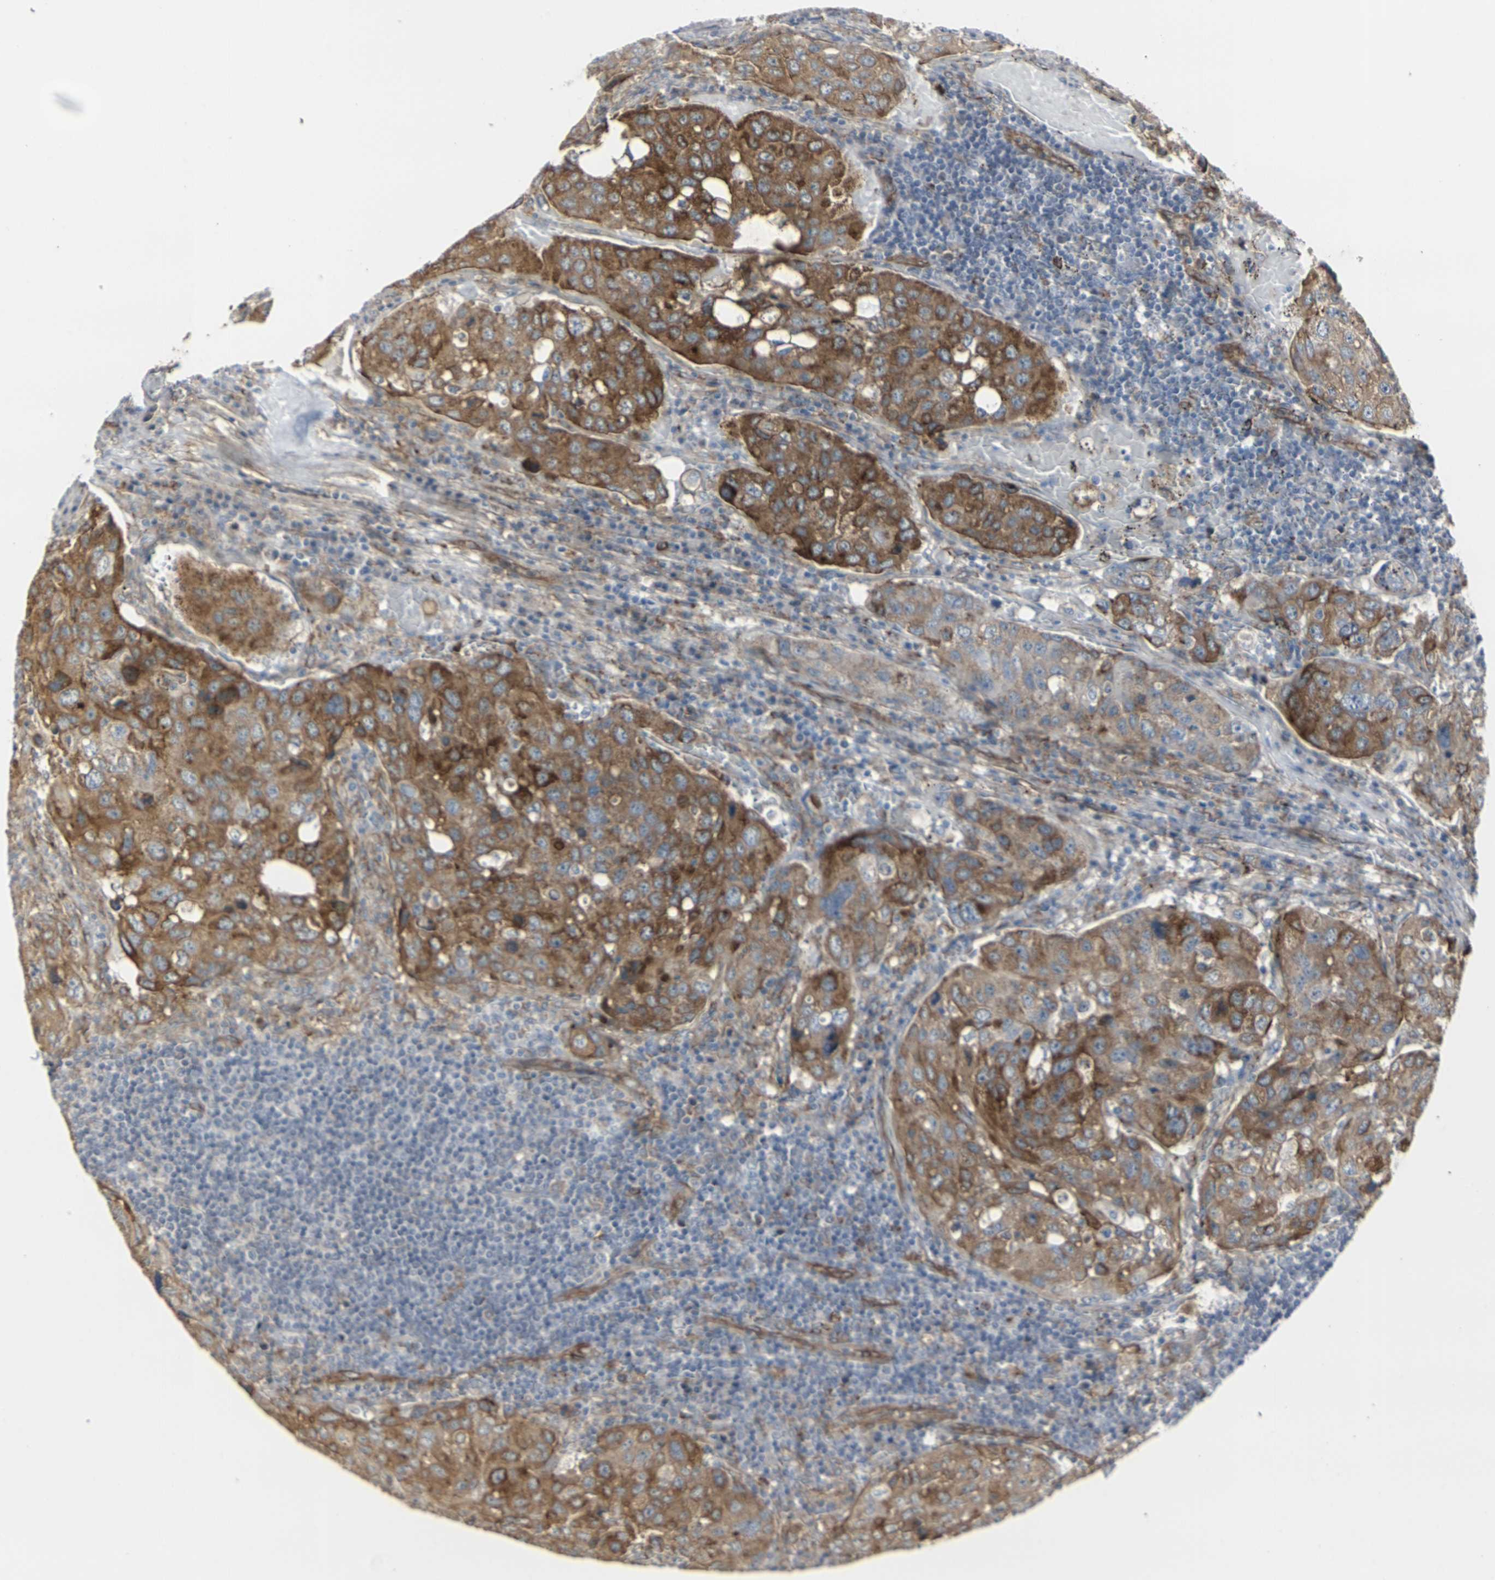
{"staining": {"intensity": "moderate", "quantity": ">75%", "location": "cytoplasmic/membranous"}, "tissue": "urothelial cancer", "cell_type": "Tumor cells", "image_type": "cancer", "snomed": [{"axis": "morphology", "description": "Urothelial carcinoma, High grade"}, {"axis": "topography", "description": "Lymph node"}, {"axis": "topography", "description": "Urinary bladder"}], "caption": "A brown stain highlights moderate cytoplasmic/membranous staining of a protein in urothelial cancer tumor cells.", "gene": "MYOF", "patient": {"sex": "male", "age": 51}}